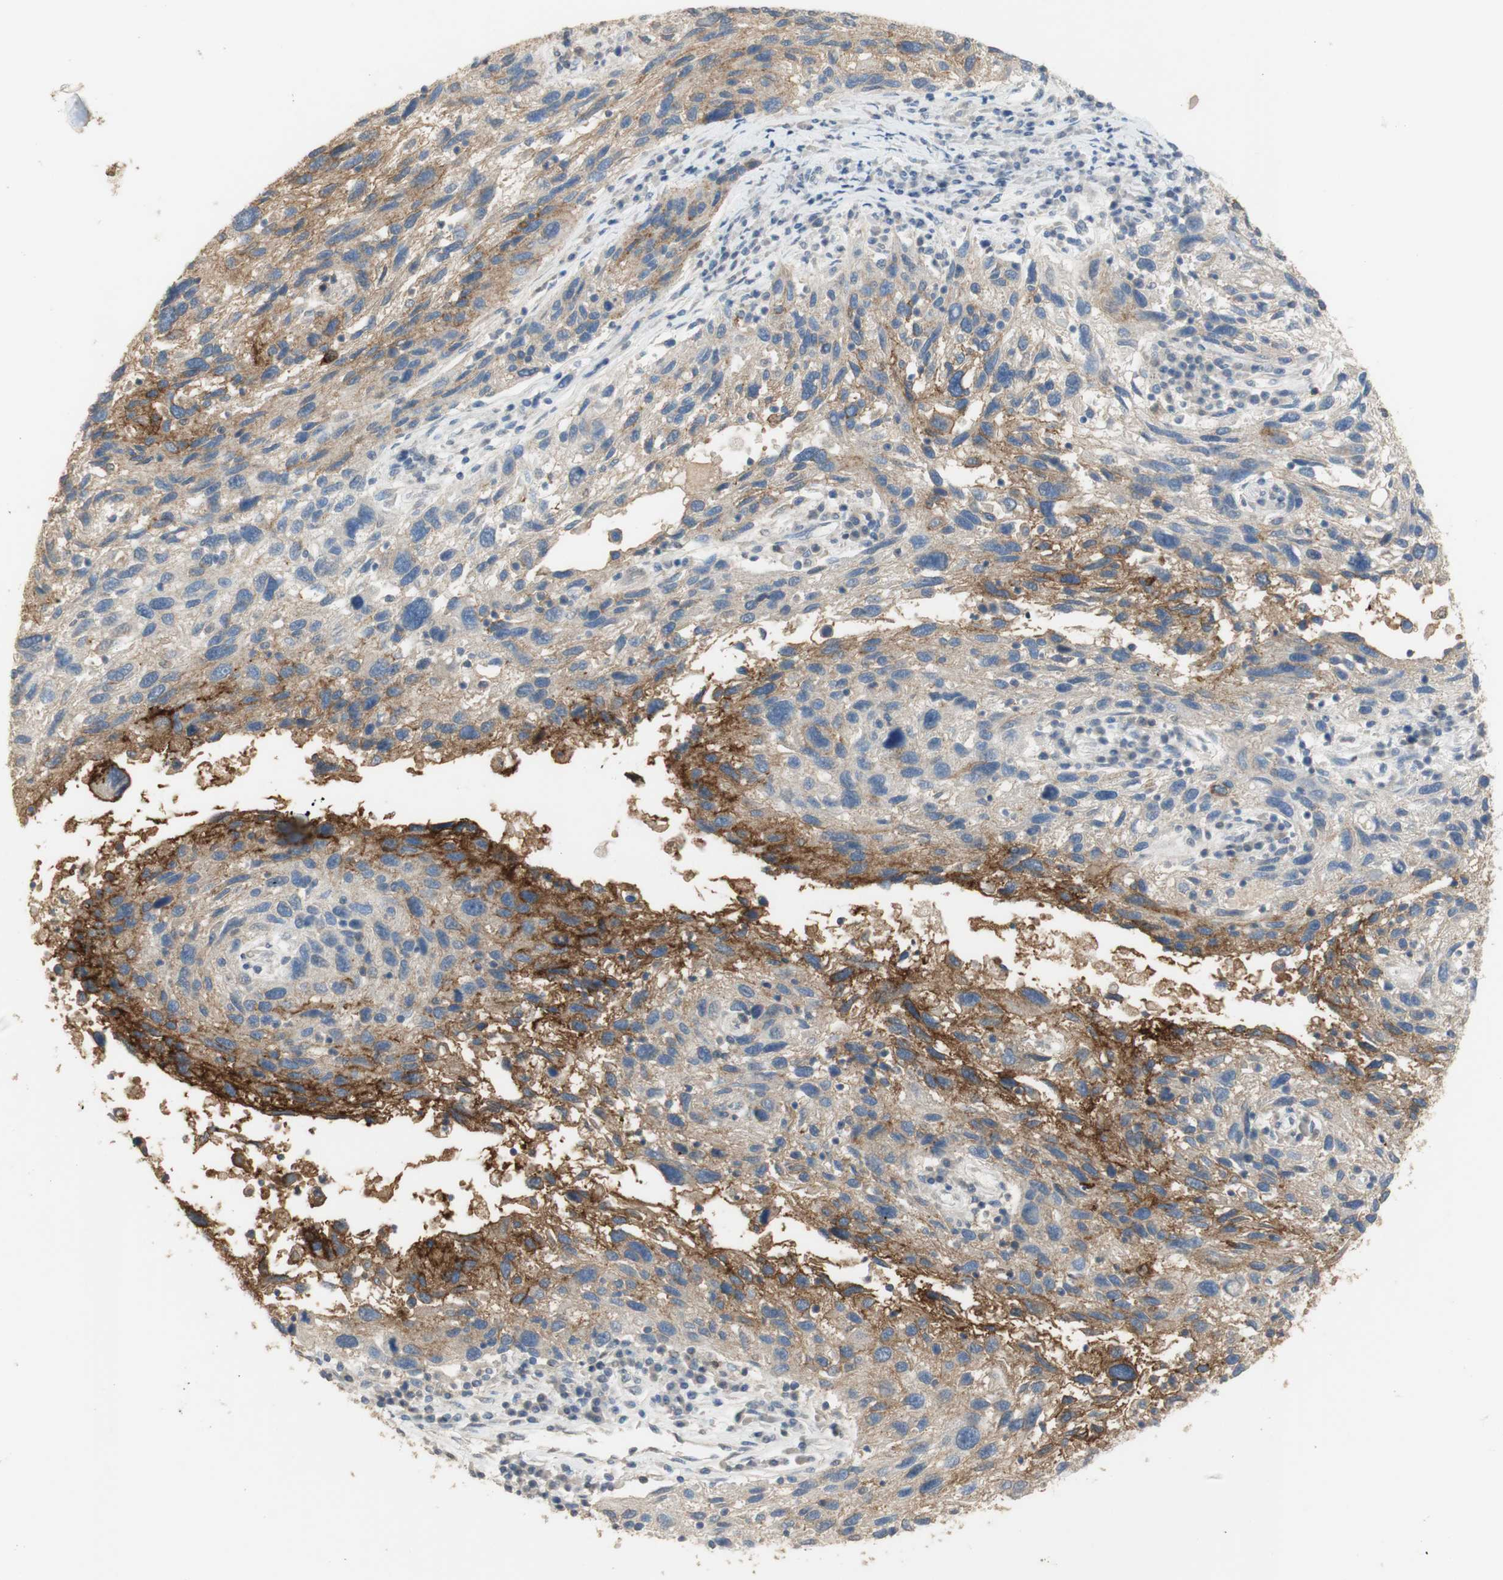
{"staining": {"intensity": "moderate", "quantity": "25%-75%", "location": "cytoplasmic/membranous"}, "tissue": "melanoma", "cell_type": "Tumor cells", "image_type": "cancer", "snomed": [{"axis": "morphology", "description": "Malignant melanoma, NOS"}, {"axis": "topography", "description": "Skin"}], "caption": "Immunohistochemical staining of melanoma reveals moderate cytoplasmic/membranous protein positivity in approximately 25%-75% of tumor cells.", "gene": "L1CAM", "patient": {"sex": "male", "age": 53}}